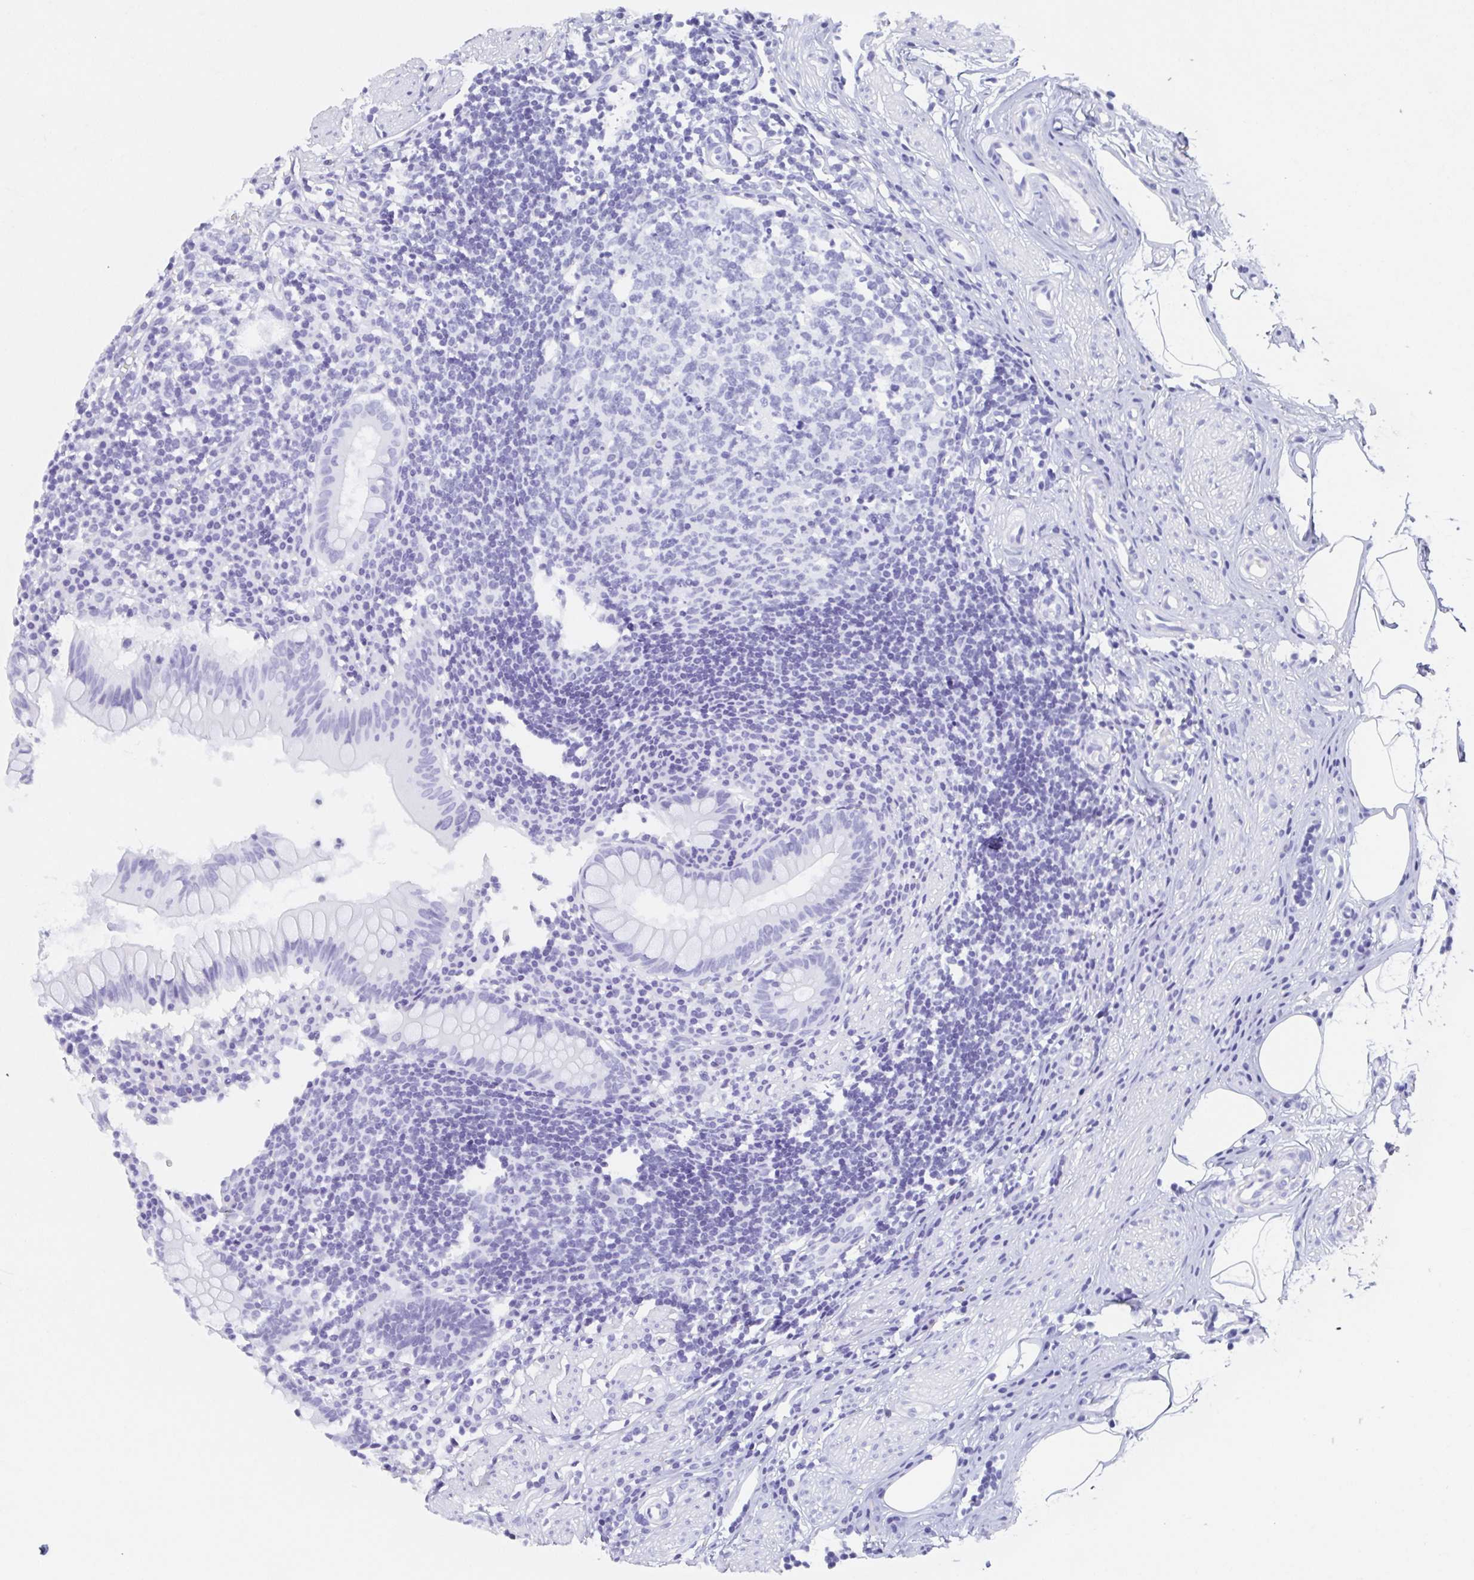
{"staining": {"intensity": "negative", "quantity": "none", "location": "none"}, "tissue": "appendix", "cell_type": "Glandular cells", "image_type": "normal", "snomed": [{"axis": "morphology", "description": "Normal tissue, NOS"}, {"axis": "topography", "description": "Appendix"}], "caption": "An immunohistochemistry image of unremarkable appendix is shown. There is no staining in glandular cells of appendix. (DAB immunohistochemistry (IHC), high magnification).", "gene": "POU2F3", "patient": {"sex": "female", "age": 56}}